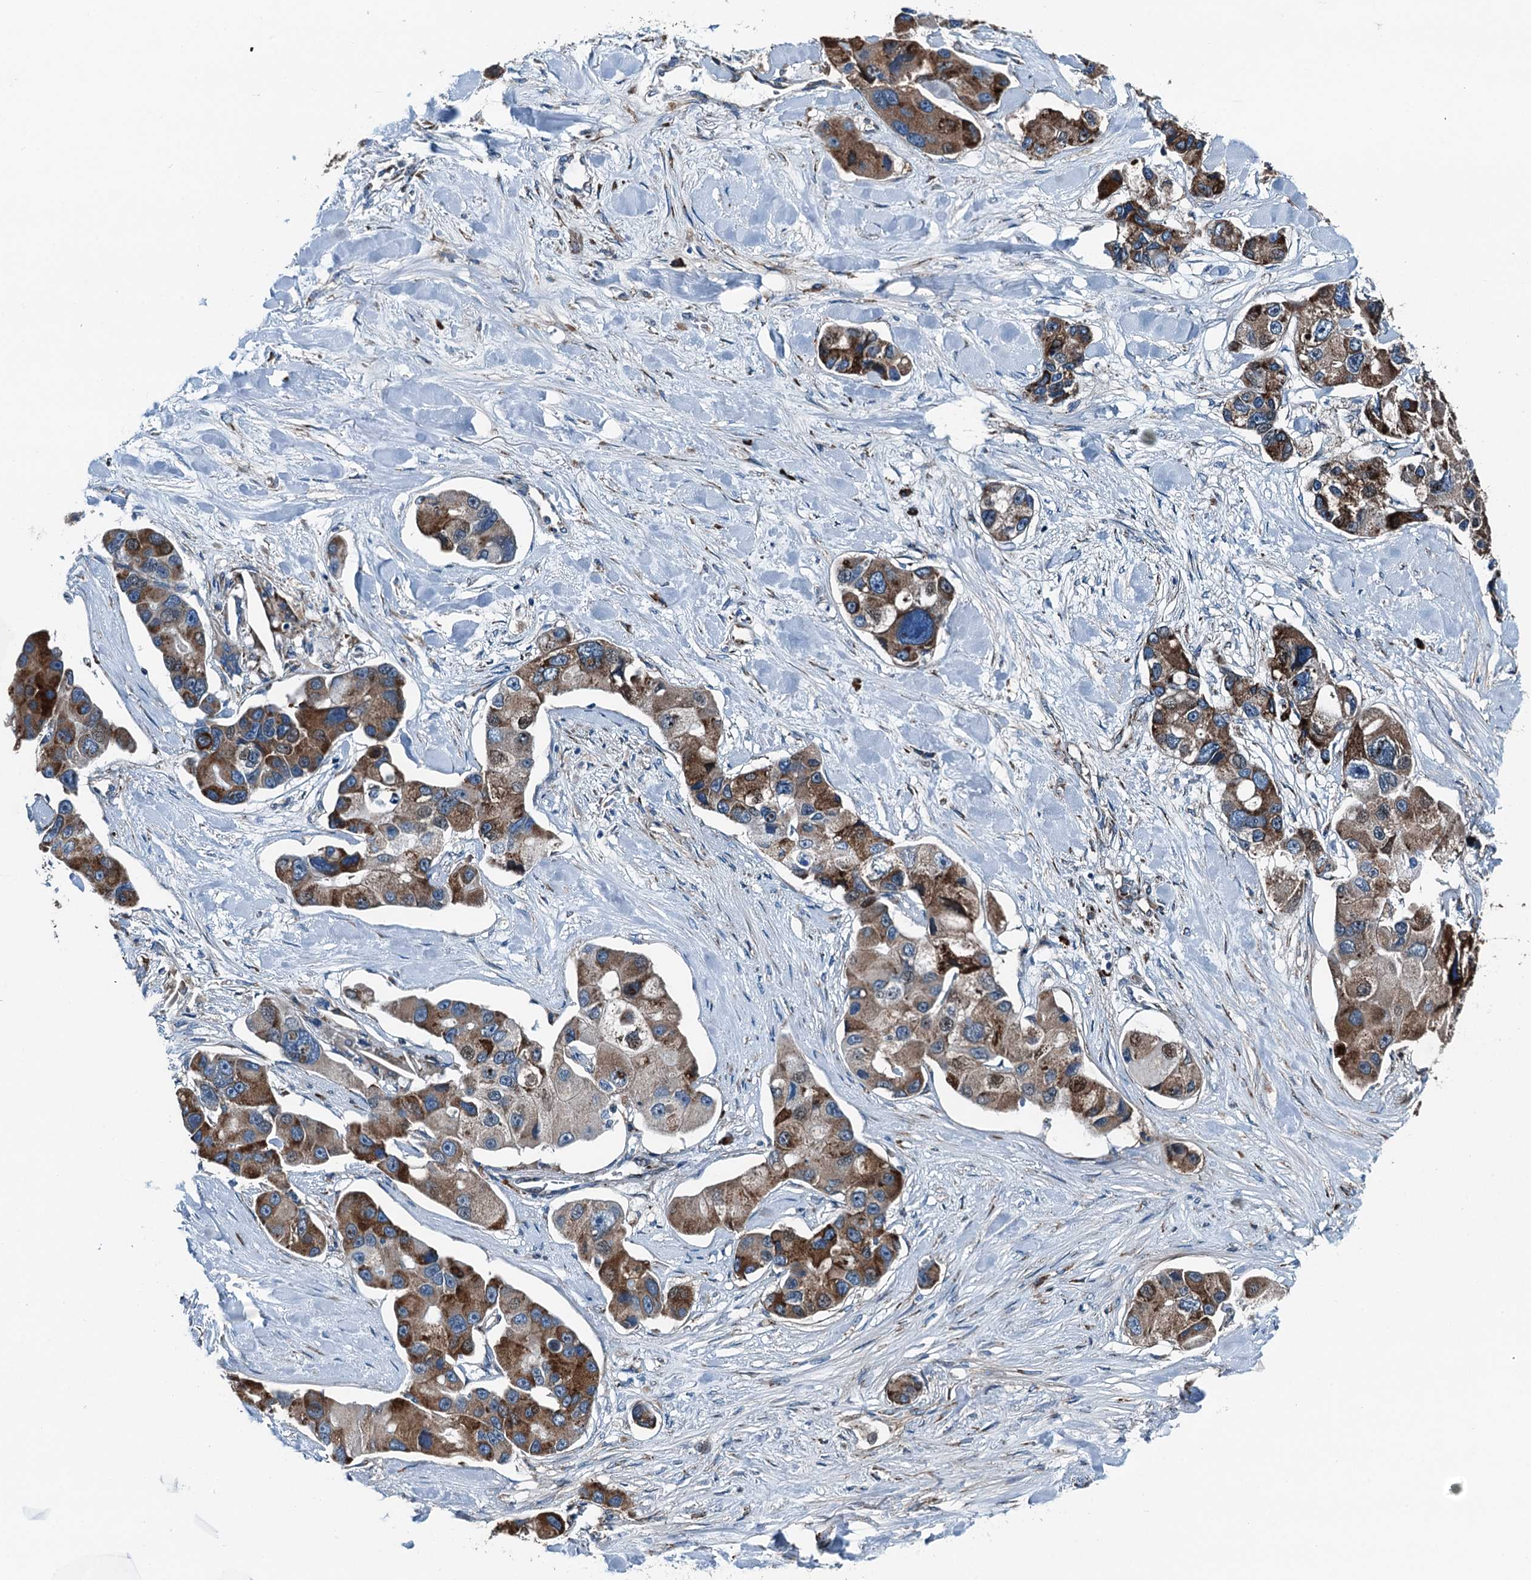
{"staining": {"intensity": "strong", "quantity": "25%-75%", "location": "cytoplasmic/membranous"}, "tissue": "lung cancer", "cell_type": "Tumor cells", "image_type": "cancer", "snomed": [{"axis": "morphology", "description": "Adenocarcinoma, NOS"}, {"axis": "topography", "description": "Lung"}], "caption": "A brown stain shows strong cytoplasmic/membranous positivity of a protein in lung cancer (adenocarcinoma) tumor cells.", "gene": "TAMALIN", "patient": {"sex": "female", "age": 54}}